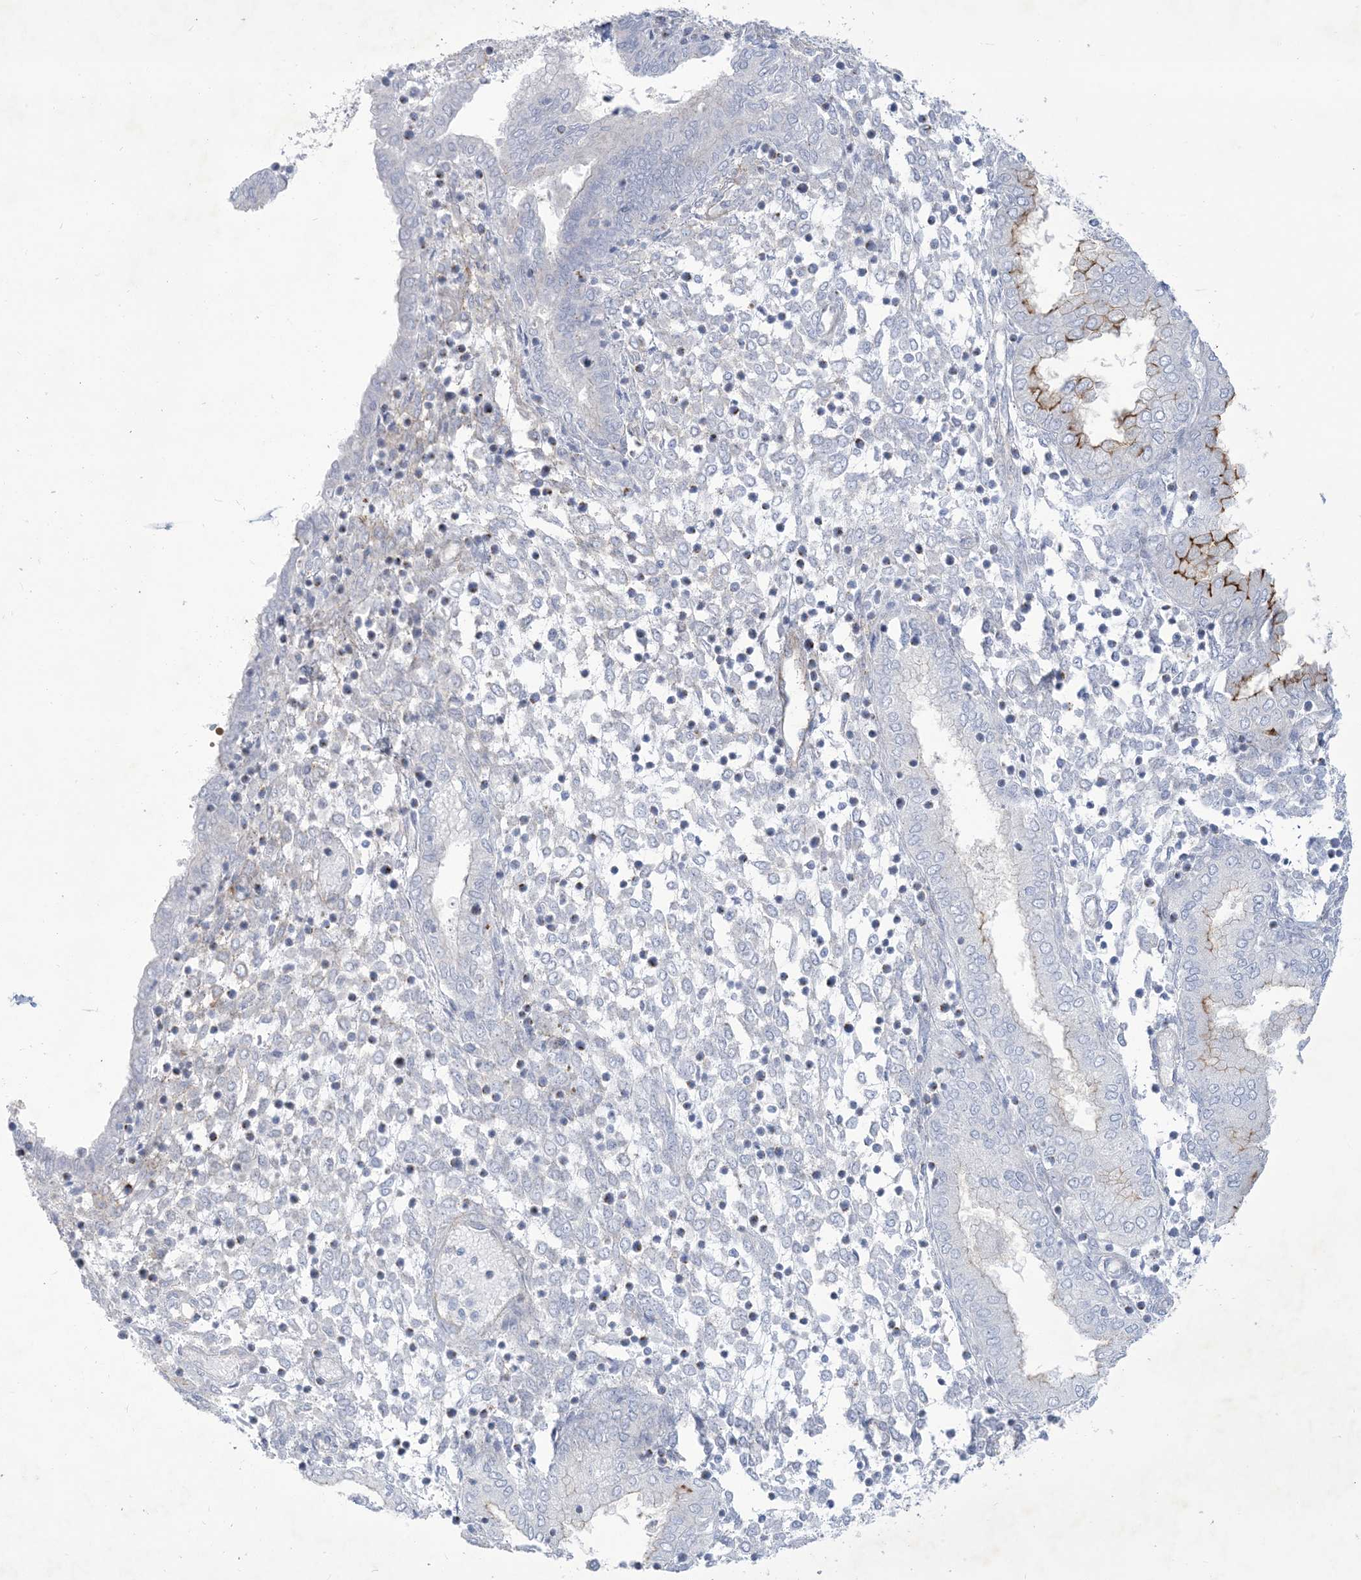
{"staining": {"intensity": "negative", "quantity": "none", "location": "none"}, "tissue": "endometrium", "cell_type": "Cells in endometrial stroma", "image_type": "normal", "snomed": [{"axis": "morphology", "description": "Normal tissue, NOS"}, {"axis": "topography", "description": "Endometrium"}], "caption": "Immunohistochemistry (IHC) photomicrograph of unremarkable endometrium: human endometrium stained with DAB demonstrates no significant protein expression in cells in endometrial stroma.", "gene": "B3GNT7", "patient": {"sex": "female", "age": 53}}